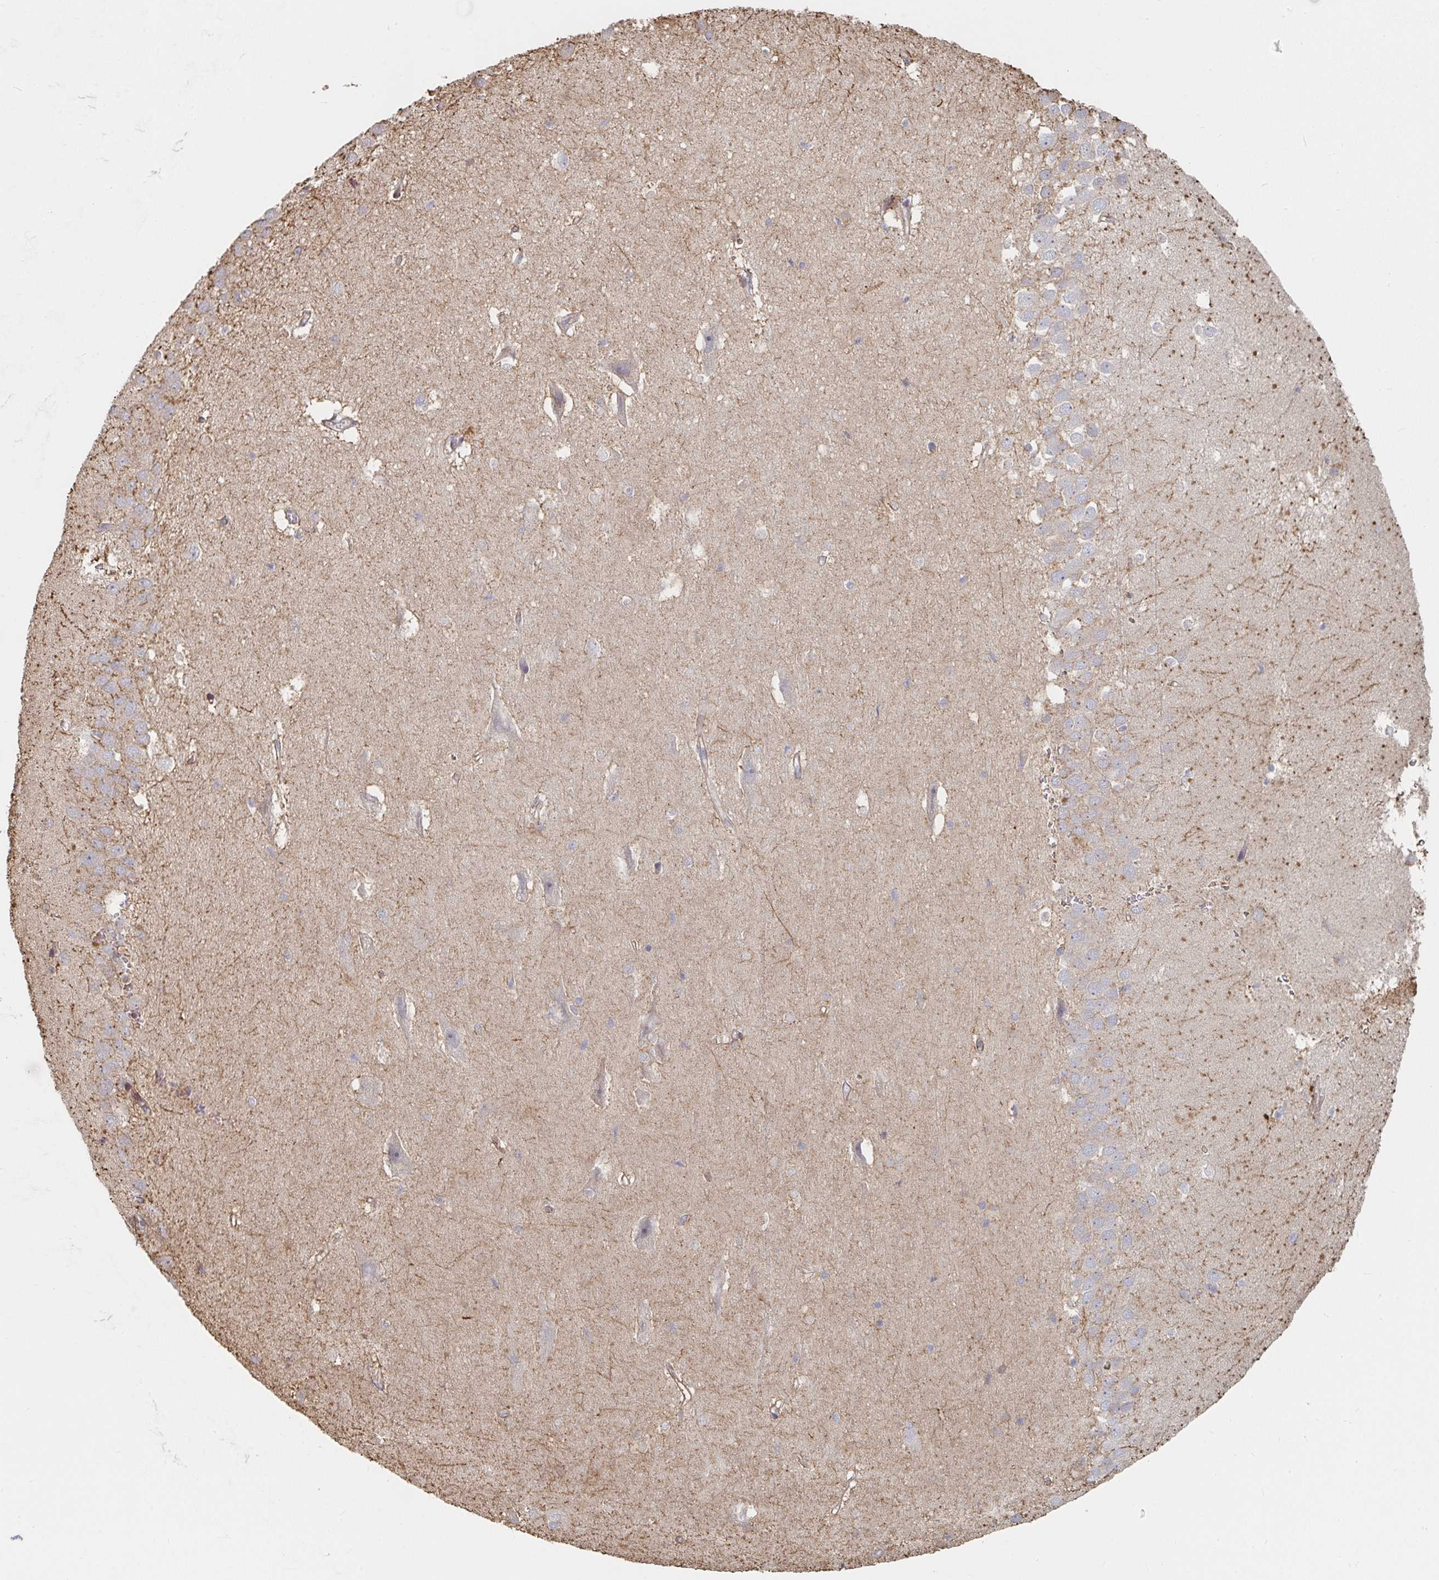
{"staining": {"intensity": "negative", "quantity": "none", "location": "none"}, "tissue": "hippocampus", "cell_type": "Glial cells", "image_type": "normal", "snomed": [{"axis": "morphology", "description": "Normal tissue, NOS"}, {"axis": "topography", "description": "Hippocampus"}], "caption": "Glial cells are negative for protein expression in unremarkable human hippocampus. (Brightfield microscopy of DAB IHC at high magnification).", "gene": "PTEN", "patient": {"sex": "male", "age": 26}}